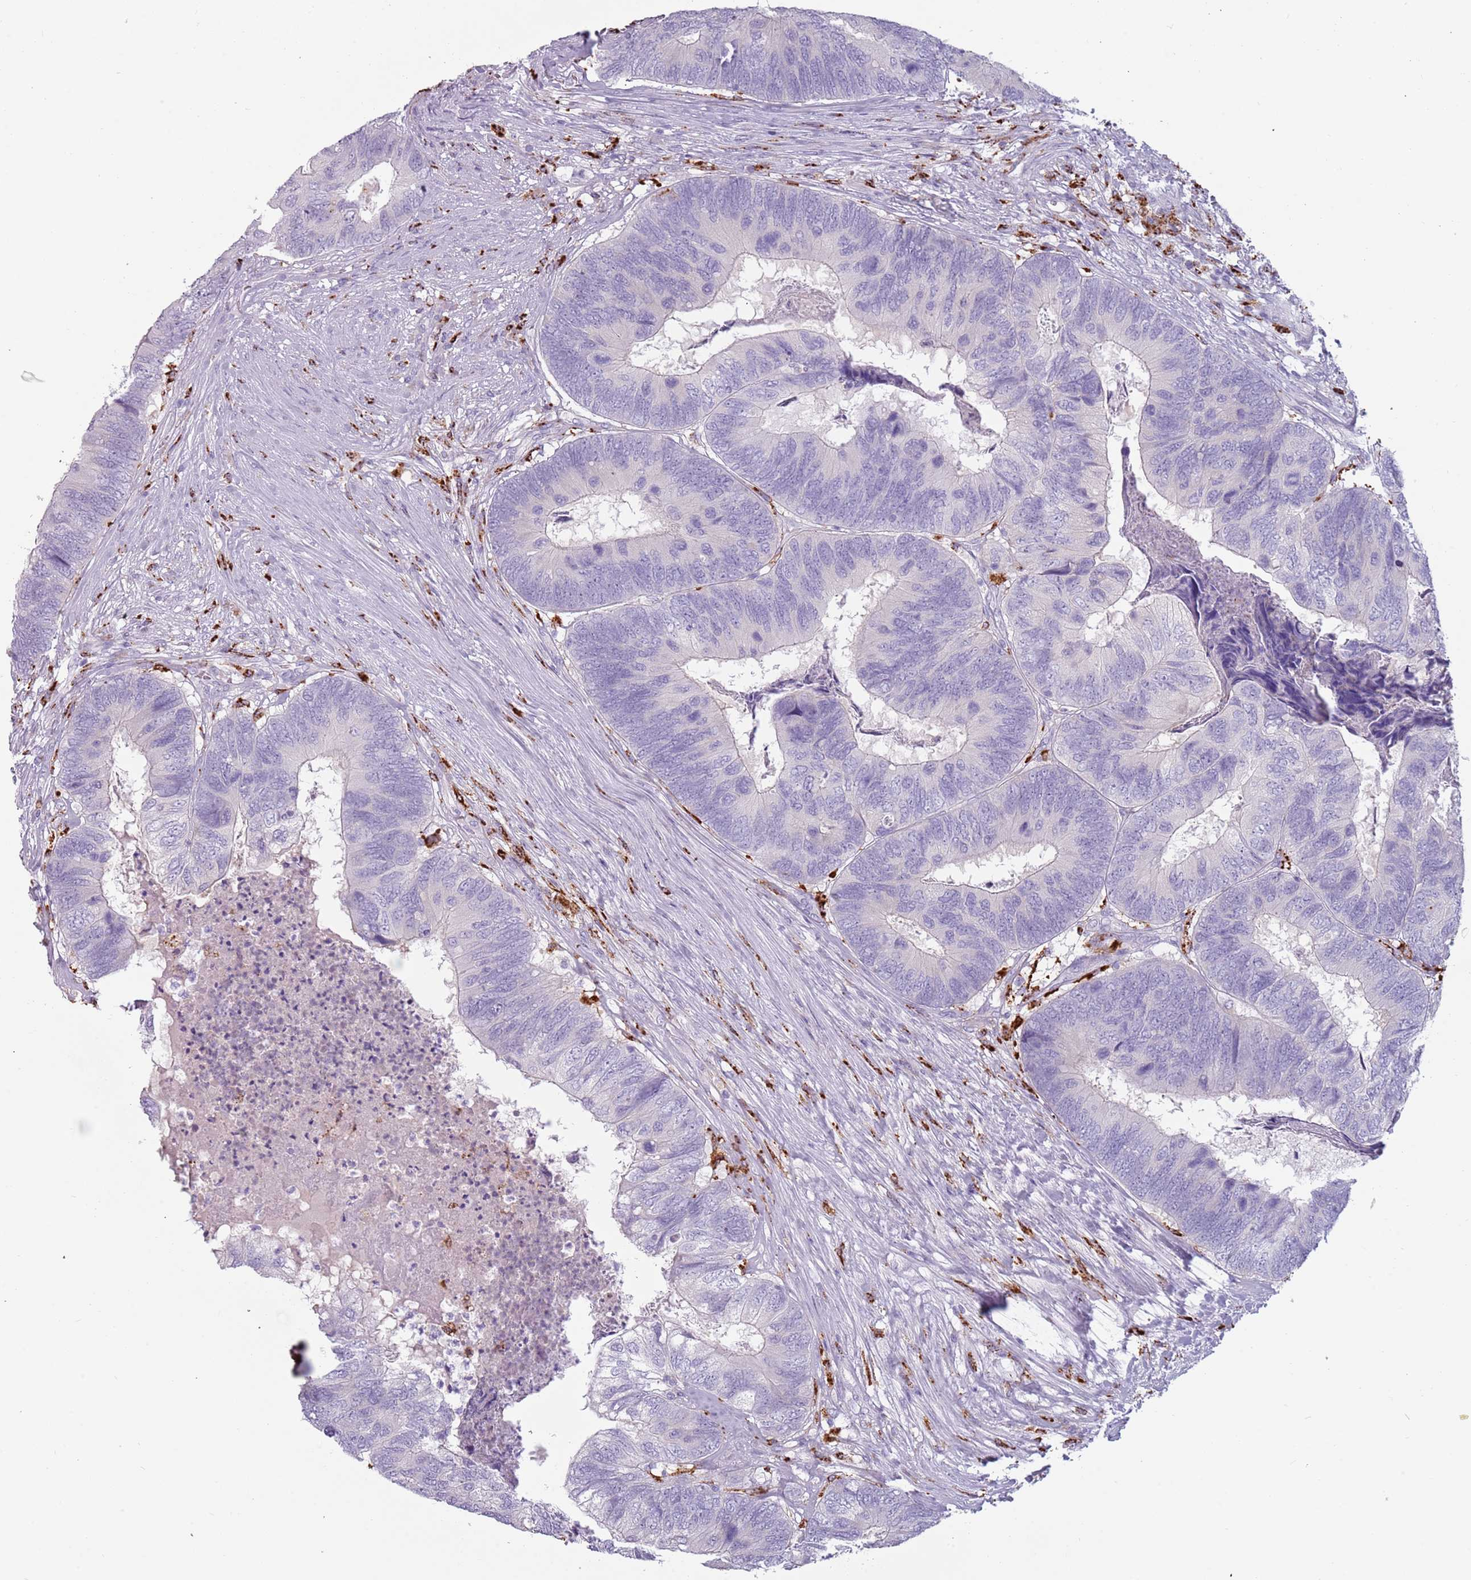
{"staining": {"intensity": "negative", "quantity": "none", "location": "none"}, "tissue": "colorectal cancer", "cell_type": "Tumor cells", "image_type": "cancer", "snomed": [{"axis": "morphology", "description": "Adenocarcinoma, NOS"}, {"axis": "topography", "description": "Colon"}], "caption": "Colorectal adenocarcinoma was stained to show a protein in brown. There is no significant expression in tumor cells.", "gene": "NWD2", "patient": {"sex": "female", "age": 67}}